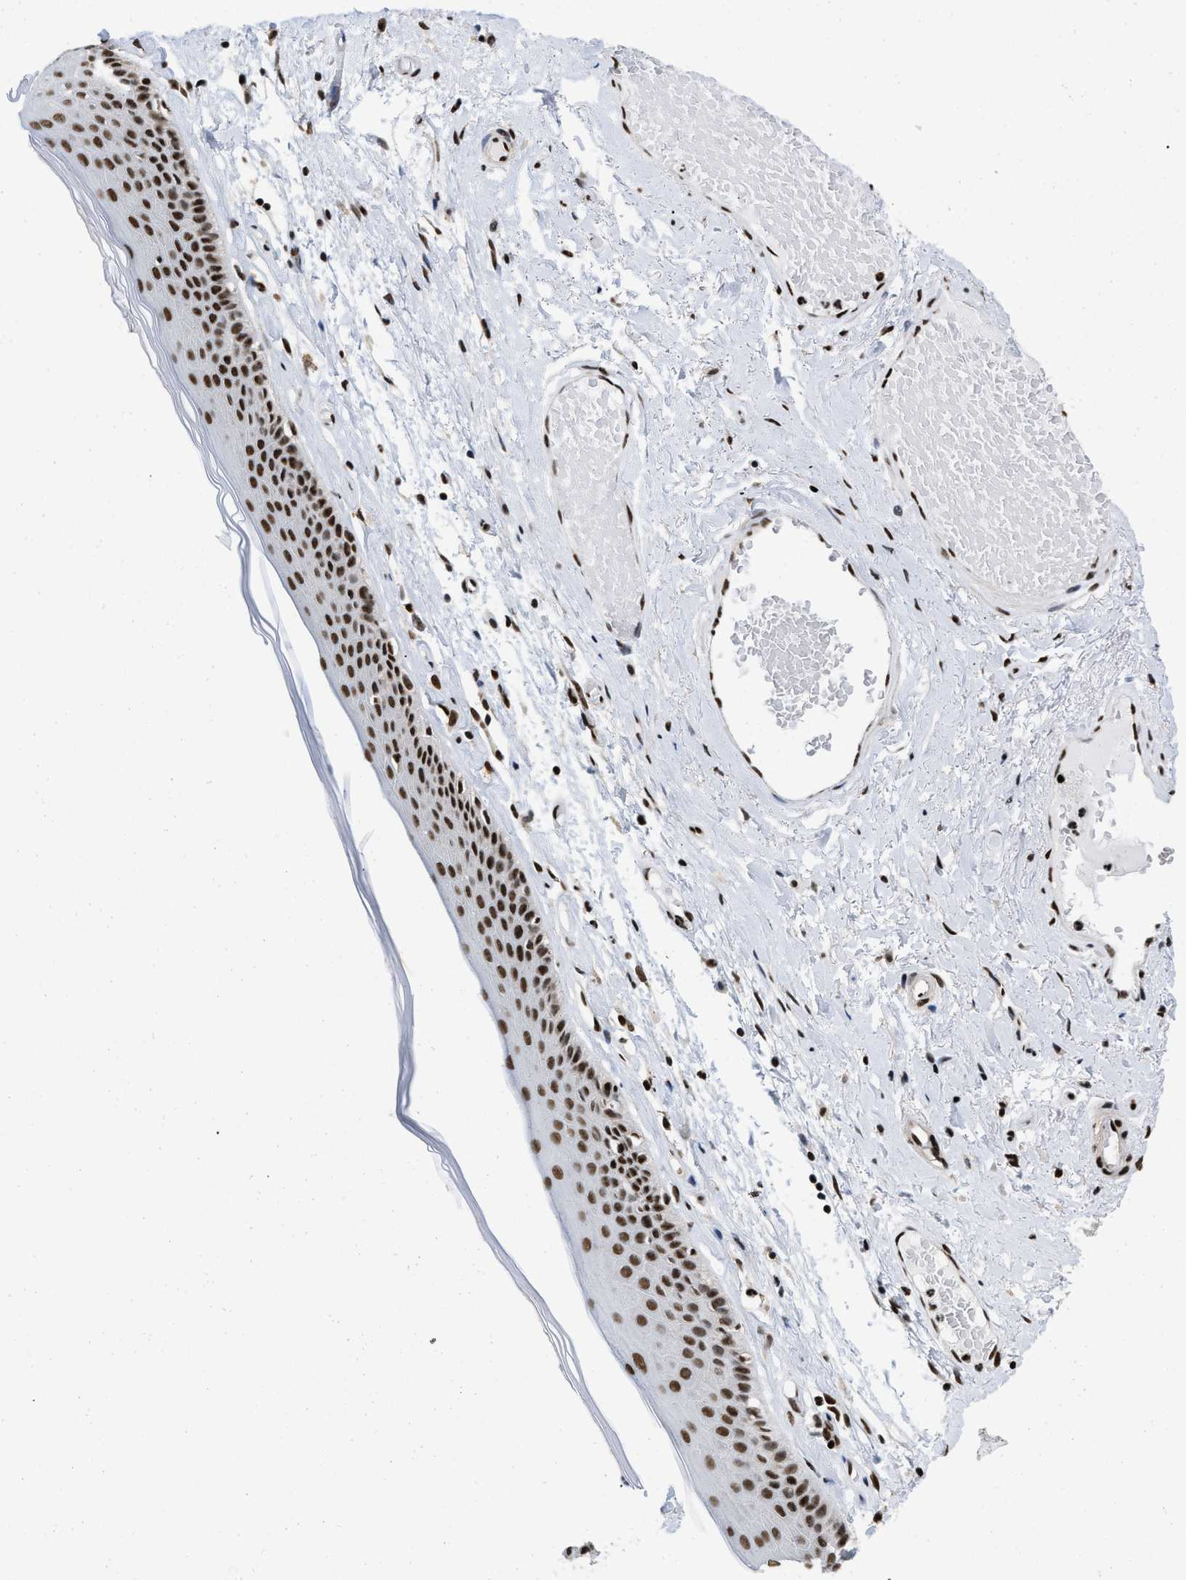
{"staining": {"intensity": "strong", "quantity": ">75%", "location": "nuclear"}, "tissue": "skin", "cell_type": "Epidermal cells", "image_type": "normal", "snomed": [{"axis": "morphology", "description": "Normal tissue, NOS"}, {"axis": "topography", "description": "Vulva"}], "caption": "Epidermal cells reveal high levels of strong nuclear positivity in approximately >75% of cells in benign human skin.", "gene": "CREB1", "patient": {"sex": "female", "age": 73}}